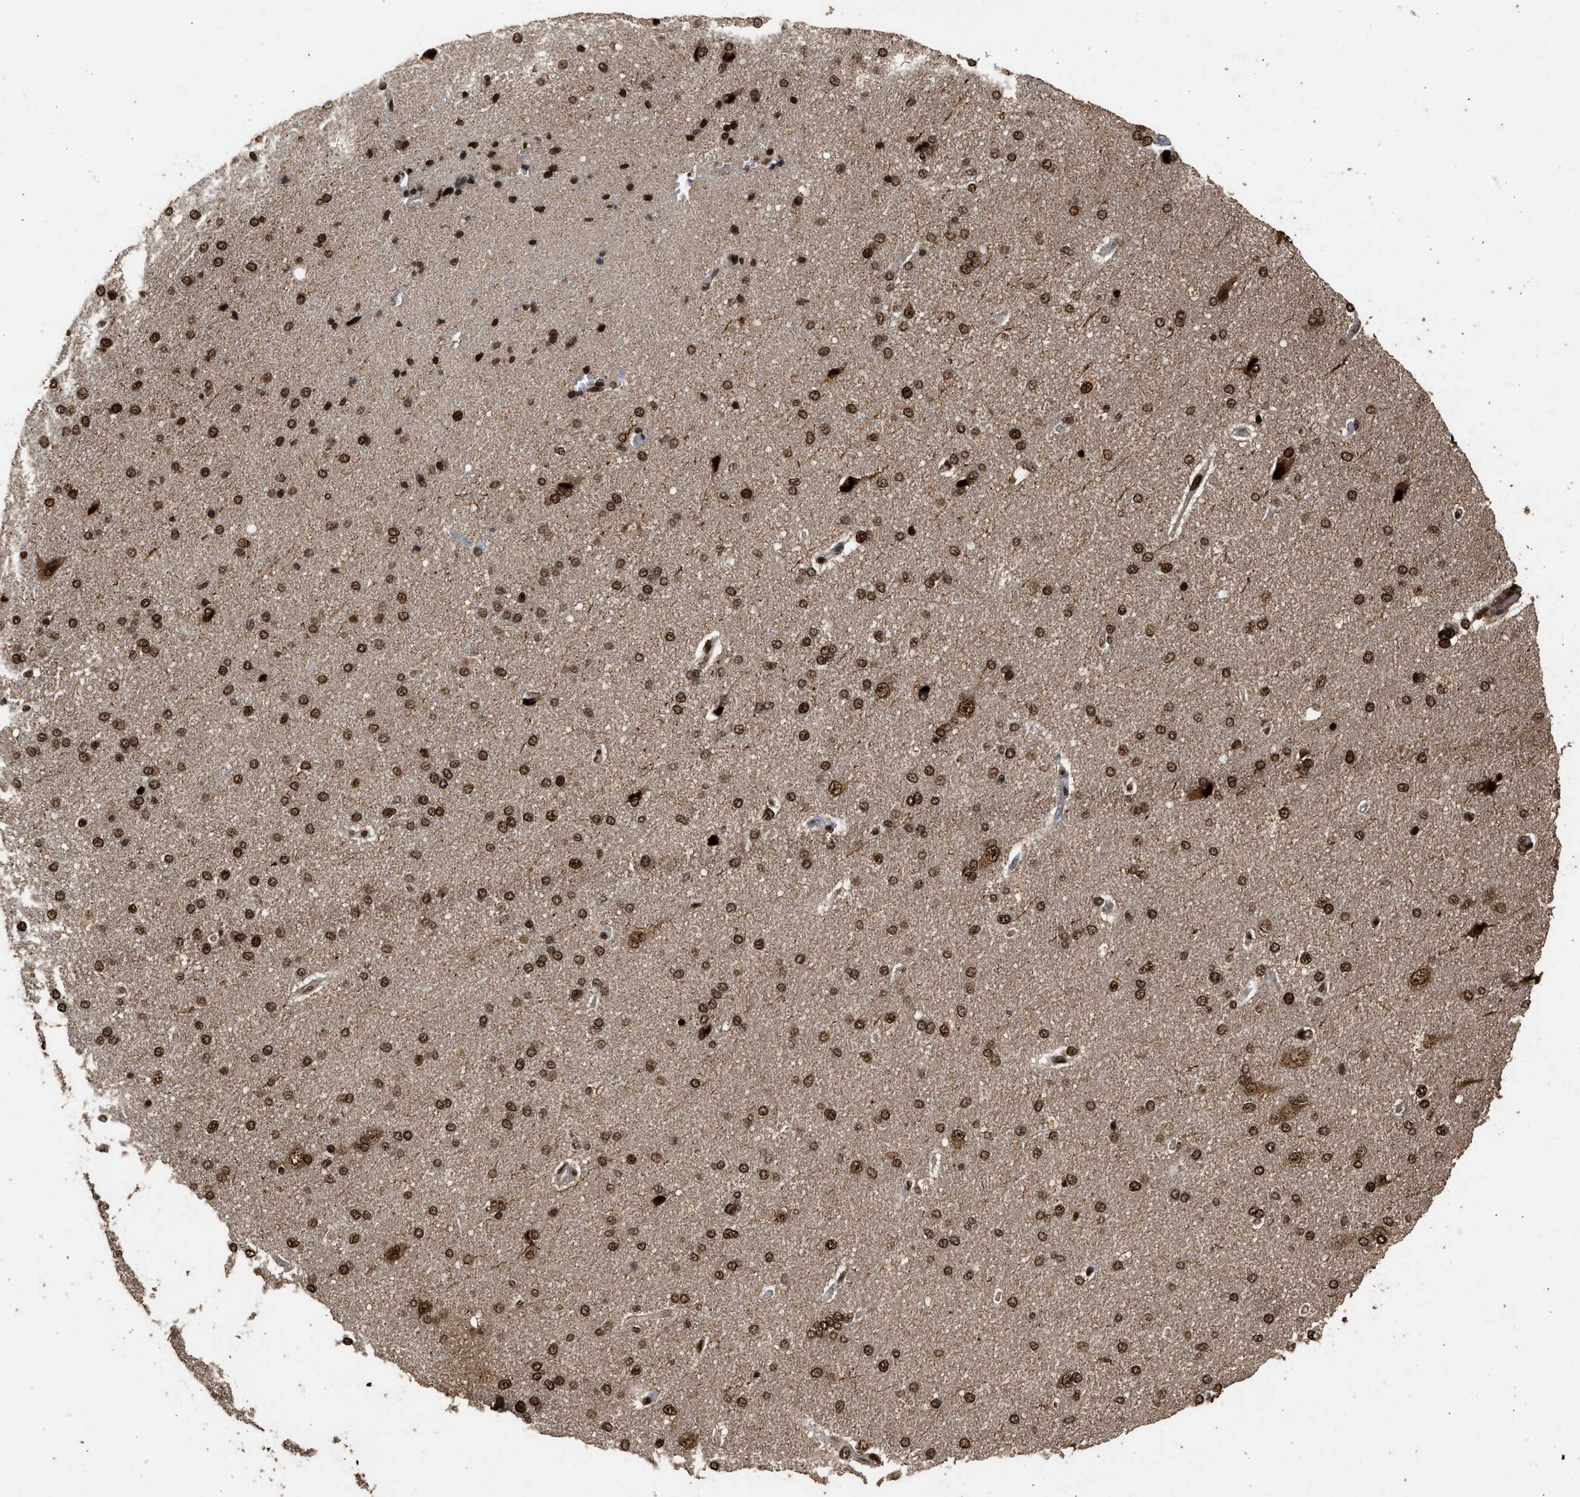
{"staining": {"intensity": "moderate", "quantity": ">75%", "location": "nuclear"}, "tissue": "cerebral cortex", "cell_type": "Endothelial cells", "image_type": "normal", "snomed": [{"axis": "morphology", "description": "Normal tissue, NOS"}, {"axis": "topography", "description": "Cerebral cortex"}], "caption": "An immunohistochemistry image of benign tissue is shown. Protein staining in brown shows moderate nuclear positivity in cerebral cortex within endothelial cells.", "gene": "PPP4R3B", "patient": {"sex": "male", "age": 62}}